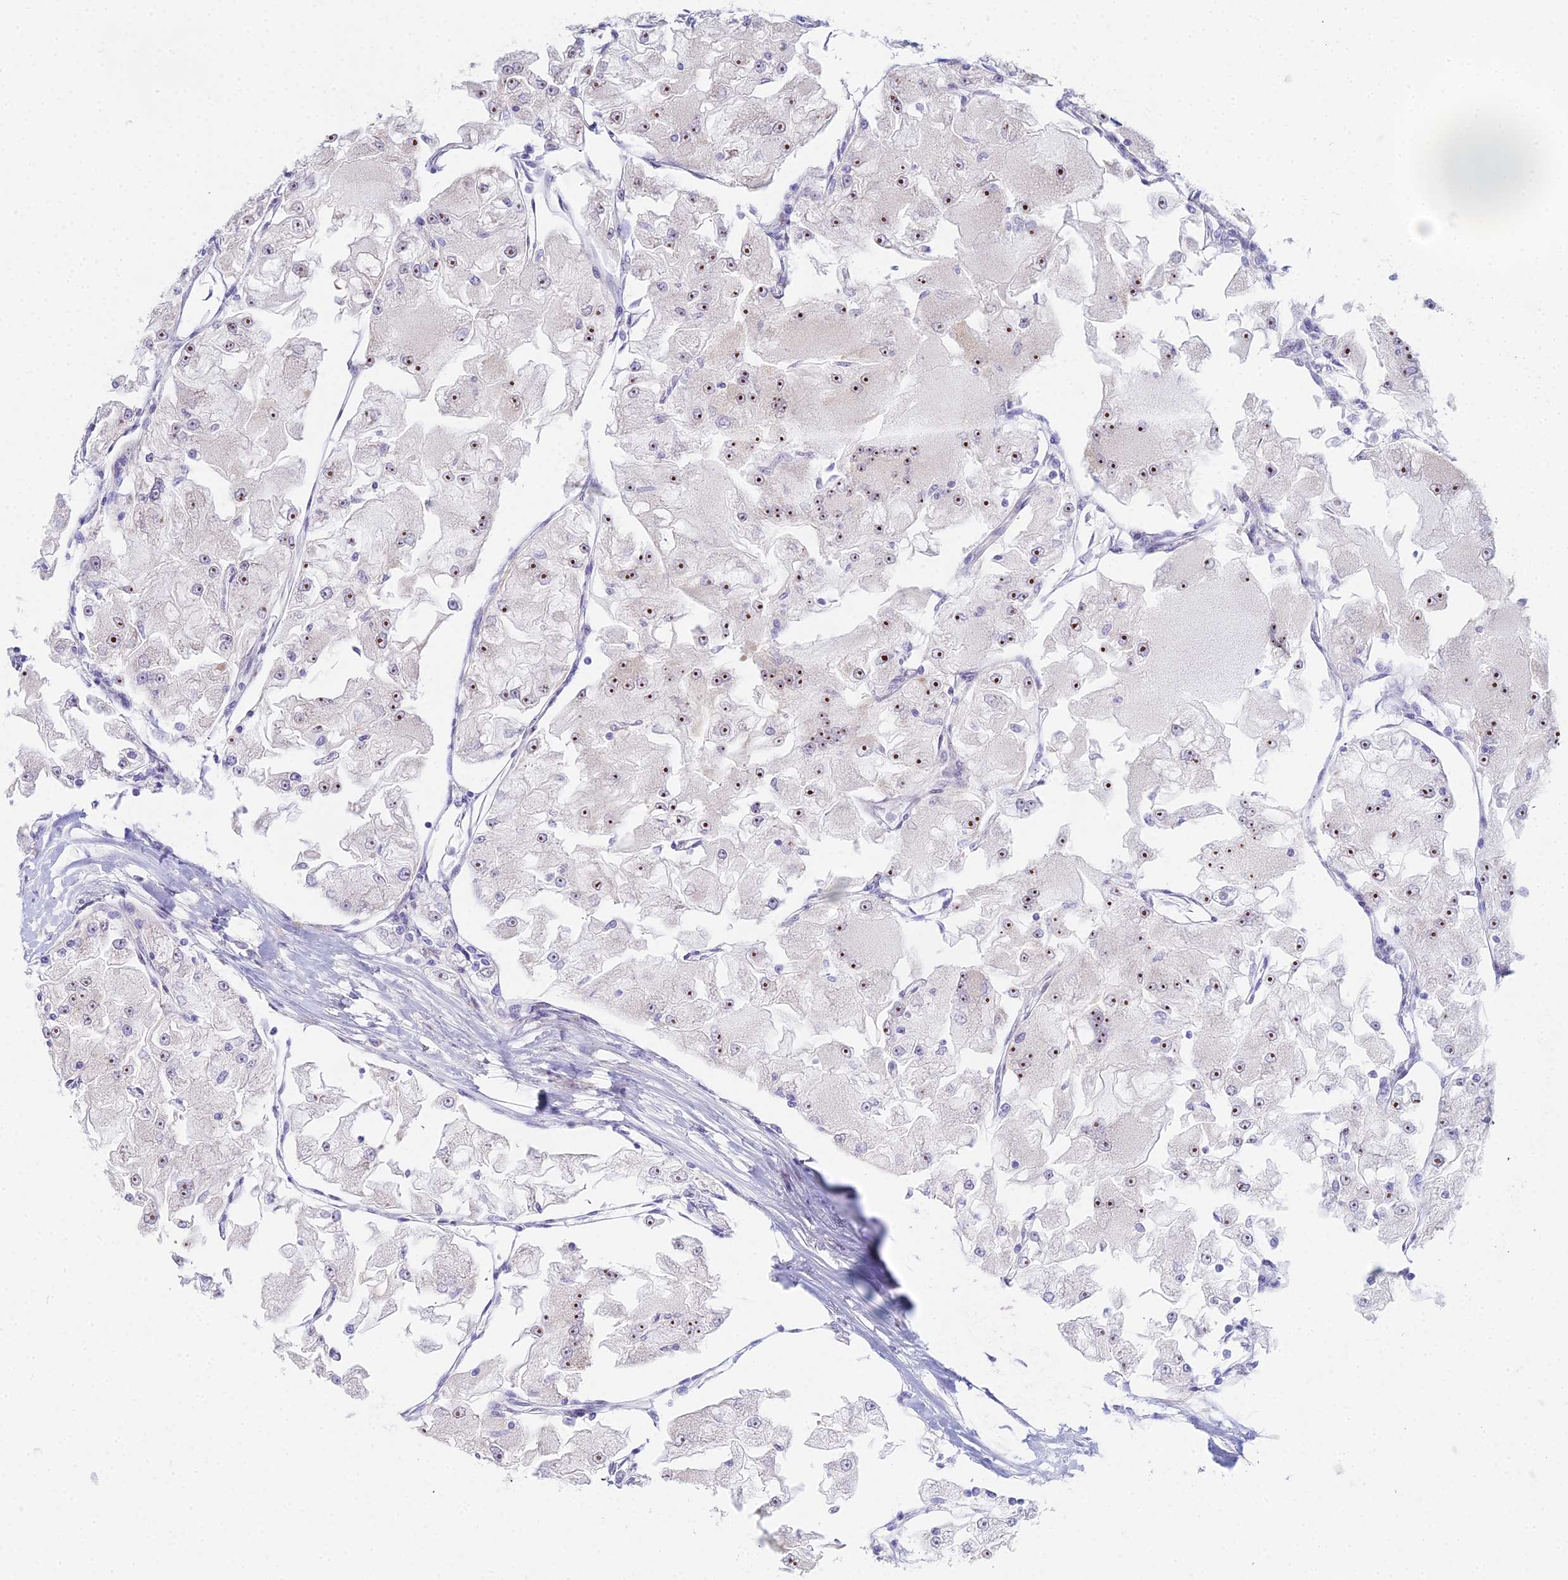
{"staining": {"intensity": "moderate", "quantity": ">75%", "location": "nuclear"}, "tissue": "renal cancer", "cell_type": "Tumor cells", "image_type": "cancer", "snomed": [{"axis": "morphology", "description": "Adenocarcinoma, NOS"}, {"axis": "topography", "description": "Kidney"}], "caption": "Protein staining of renal cancer (adenocarcinoma) tissue demonstrates moderate nuclear expression in approximately >75% of tumor cells.", "gene": "PRR13", "patient": {"sex": "female", "age": 72}}